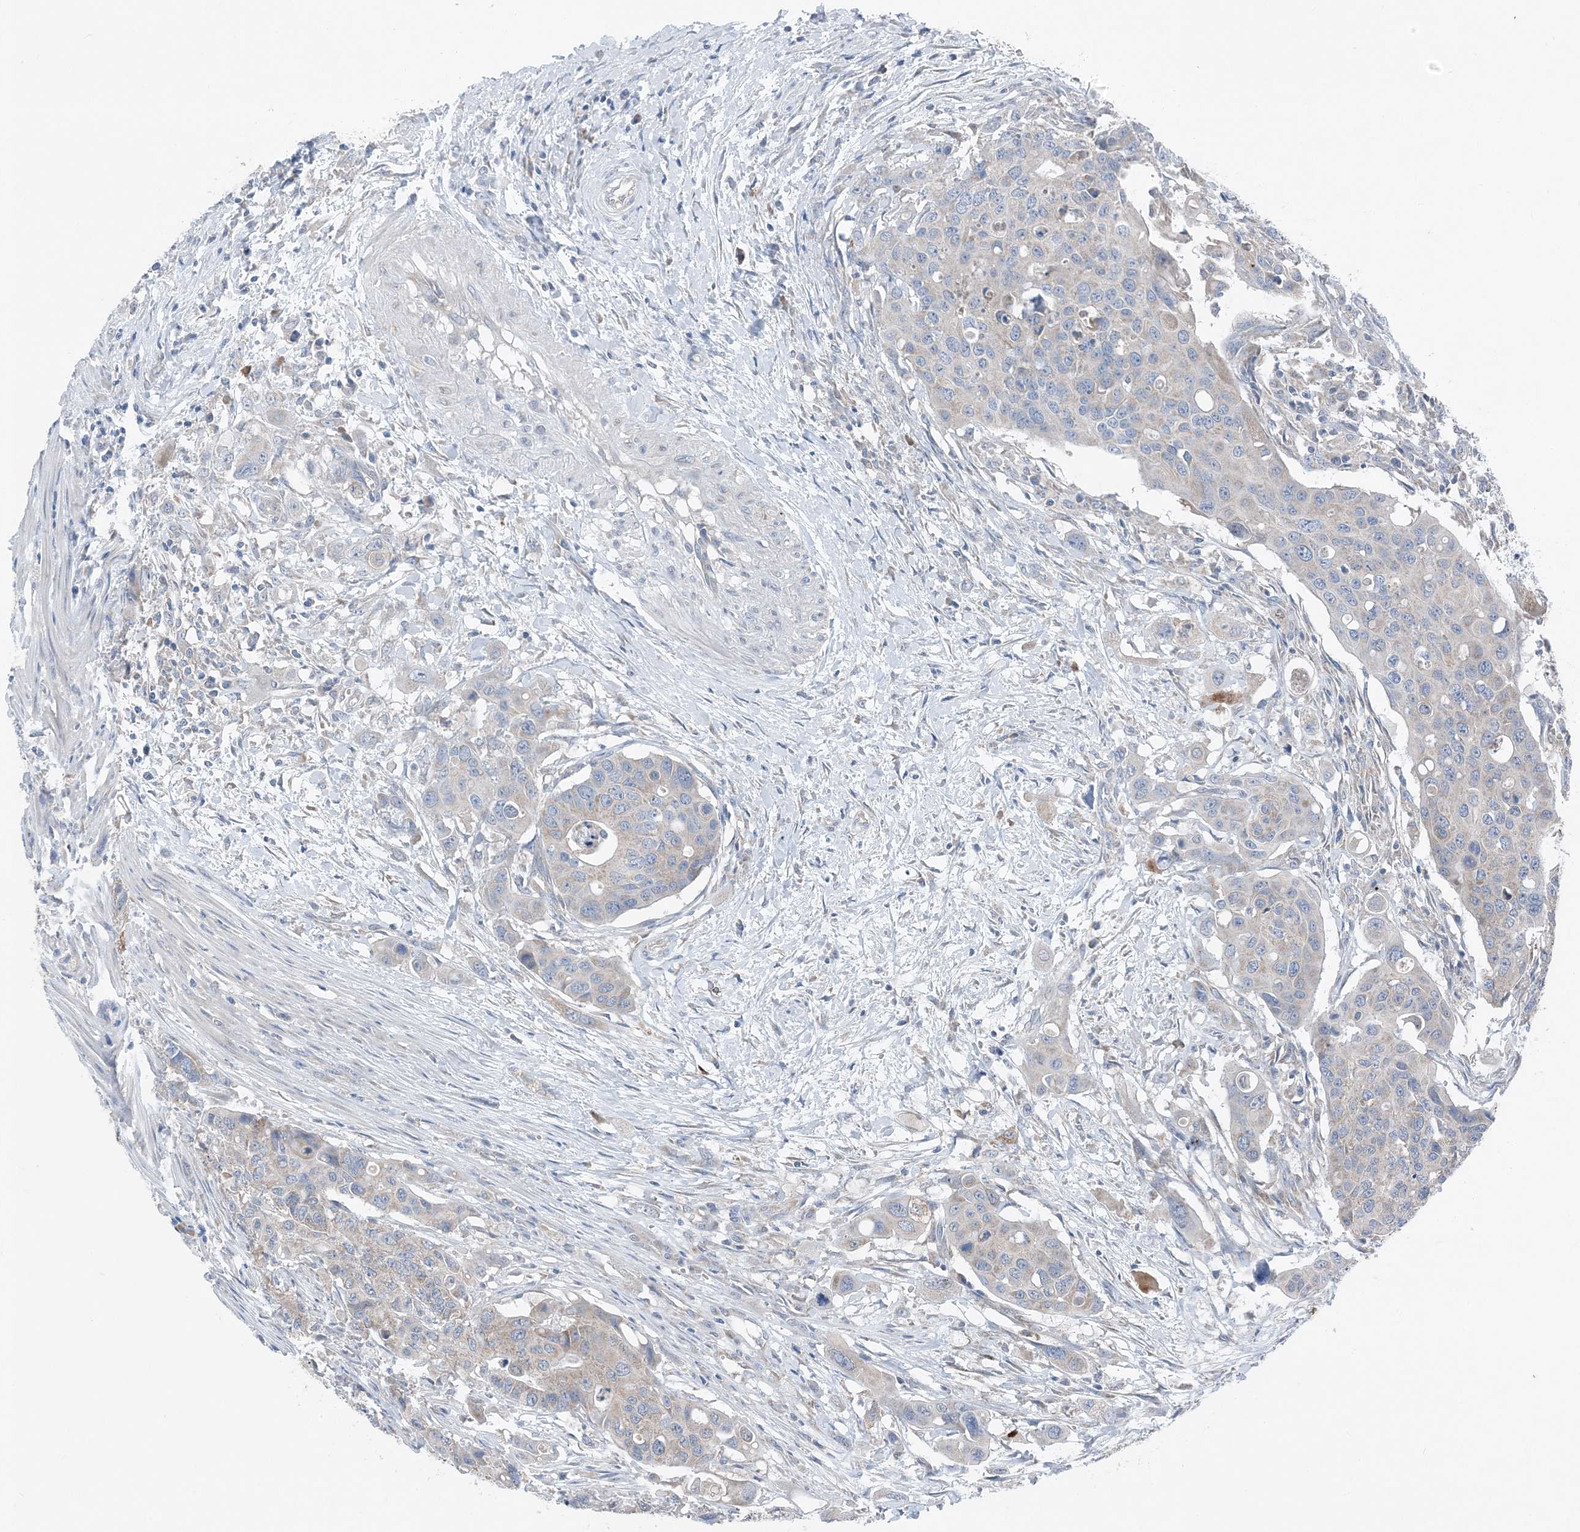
{"staining": {"intensity": "weak", "quantity": "<25%", "location": "cytoplasmic/membranous"}, "tissue": "colorectal cancer", "cell_type": "Tumor cells", "image_type": "cancer", "snomed": [{"axis": "morphology", "description": "Adenocarcinoma, NOS"}, {"axis": "topography", "description": "Colon"}], "caption": "IHC histopathology image of neoplastic tissue: human colorectal cancer (adenocarcinoma) stained with DAB (3,3'-diaminobenzidine) reveals no significant protein positivity in tumor cells.", "gene": "DHX30", "patient": {"sex": "male", "age": 77}}